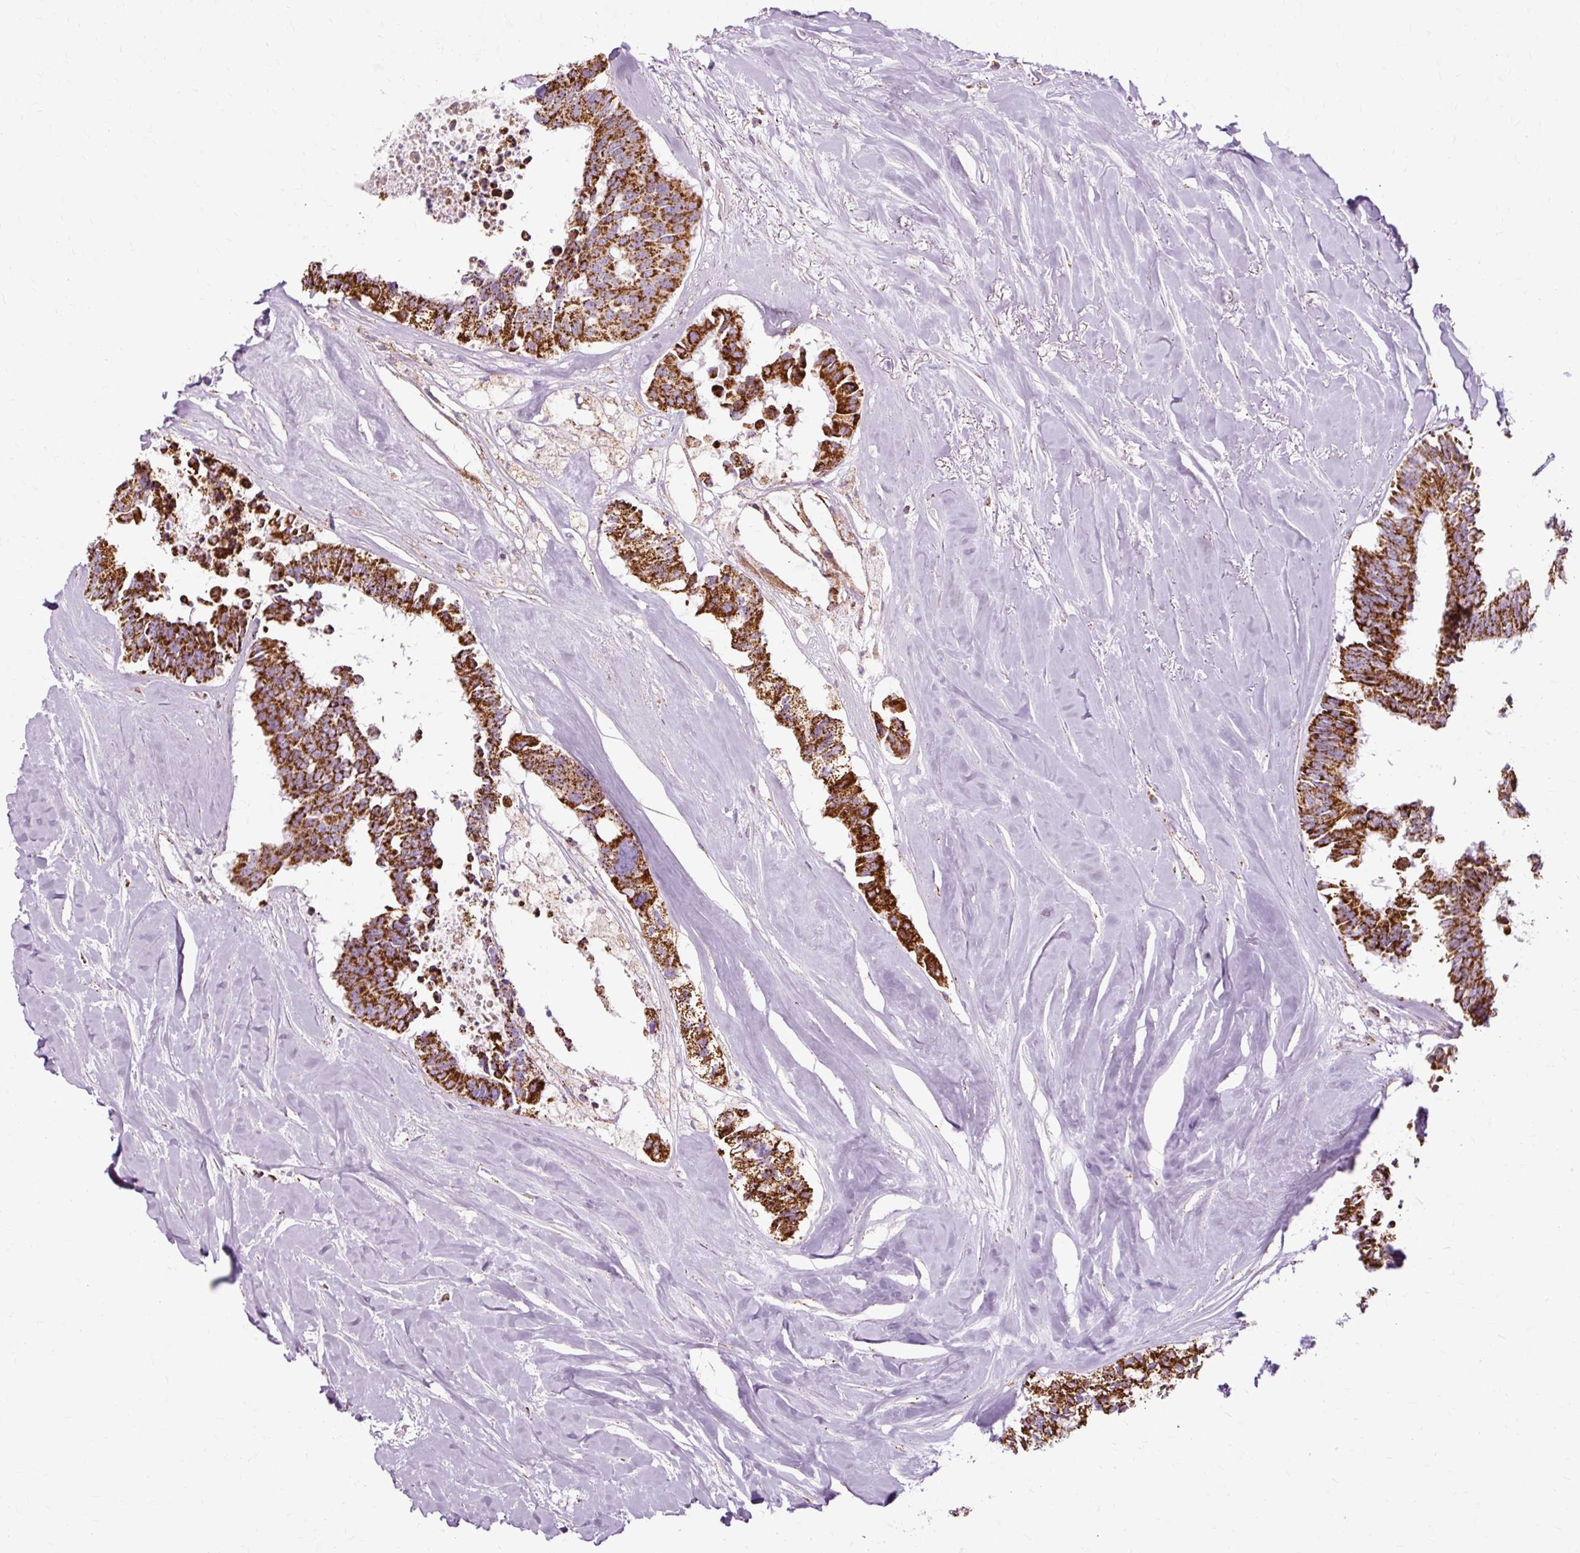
{"staining": {"intensity": "strong", "quantity": ">75%", "location": "cytoplasmic/membranous"}, "tissue": "colorectal cancer", "cell_type": "Tumor cells", "image_type": "cancer", "snomed": [{"axis": "morphology", "description": "Adenocarcinoma, NOS"}, {"axis": "topography", "description": "Colon"}, {"axis": "topography", "description": "Rectum"}], "caption": "Immunohistochemistry staining of colorectal adenocarcinoma, which reveals high levels of strong cytoplasmic/membranous expression in about >75% of tumor cells indicating strong cytoplasmic/membranous protein expression. The staining was performed using DAB (3,3'-diaminobenzidine) (brown) for protein detection and nuclei were counterstained in hematoxylin (blue).", "gene": "DLAT", "patient": {"sex": "male", "age": 57}}